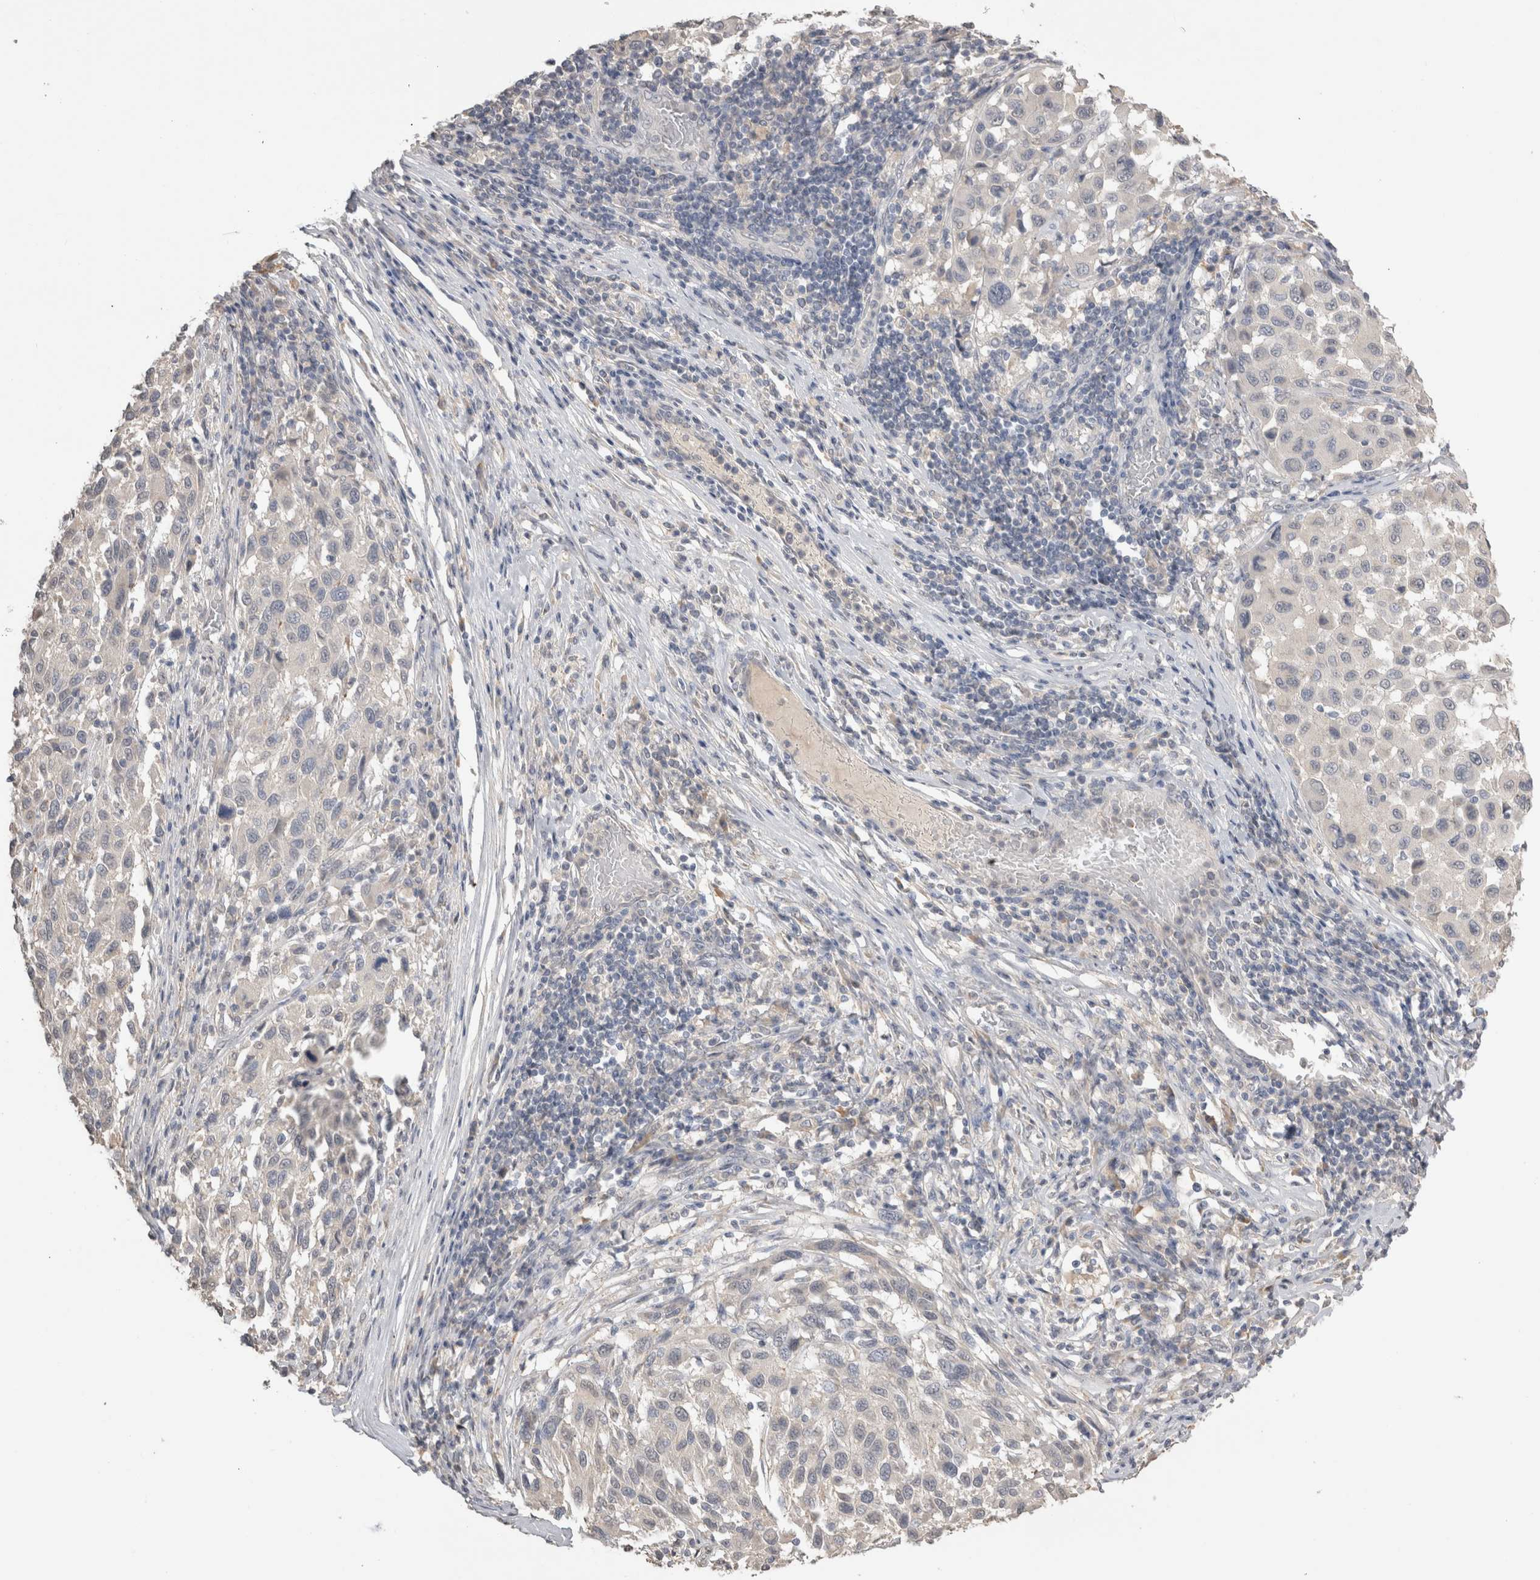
{"staining": {"intensity": "negative", "quantity": "none", "location": "none"}, "tissue": "melanoma", "cell_type": "Tumor cells", "image_type": "cancer", "snomed": [{"axis": "morphology", "description": "Malignant melanoma, Metastatic site"}, {"axis": "topography", "description": "Lymph node"}], "caption": "Tumor cells are negative for protein expression in human melanoma.", "gene": "NAALADL2", "patient": {"sex": "male", "age": 61}}